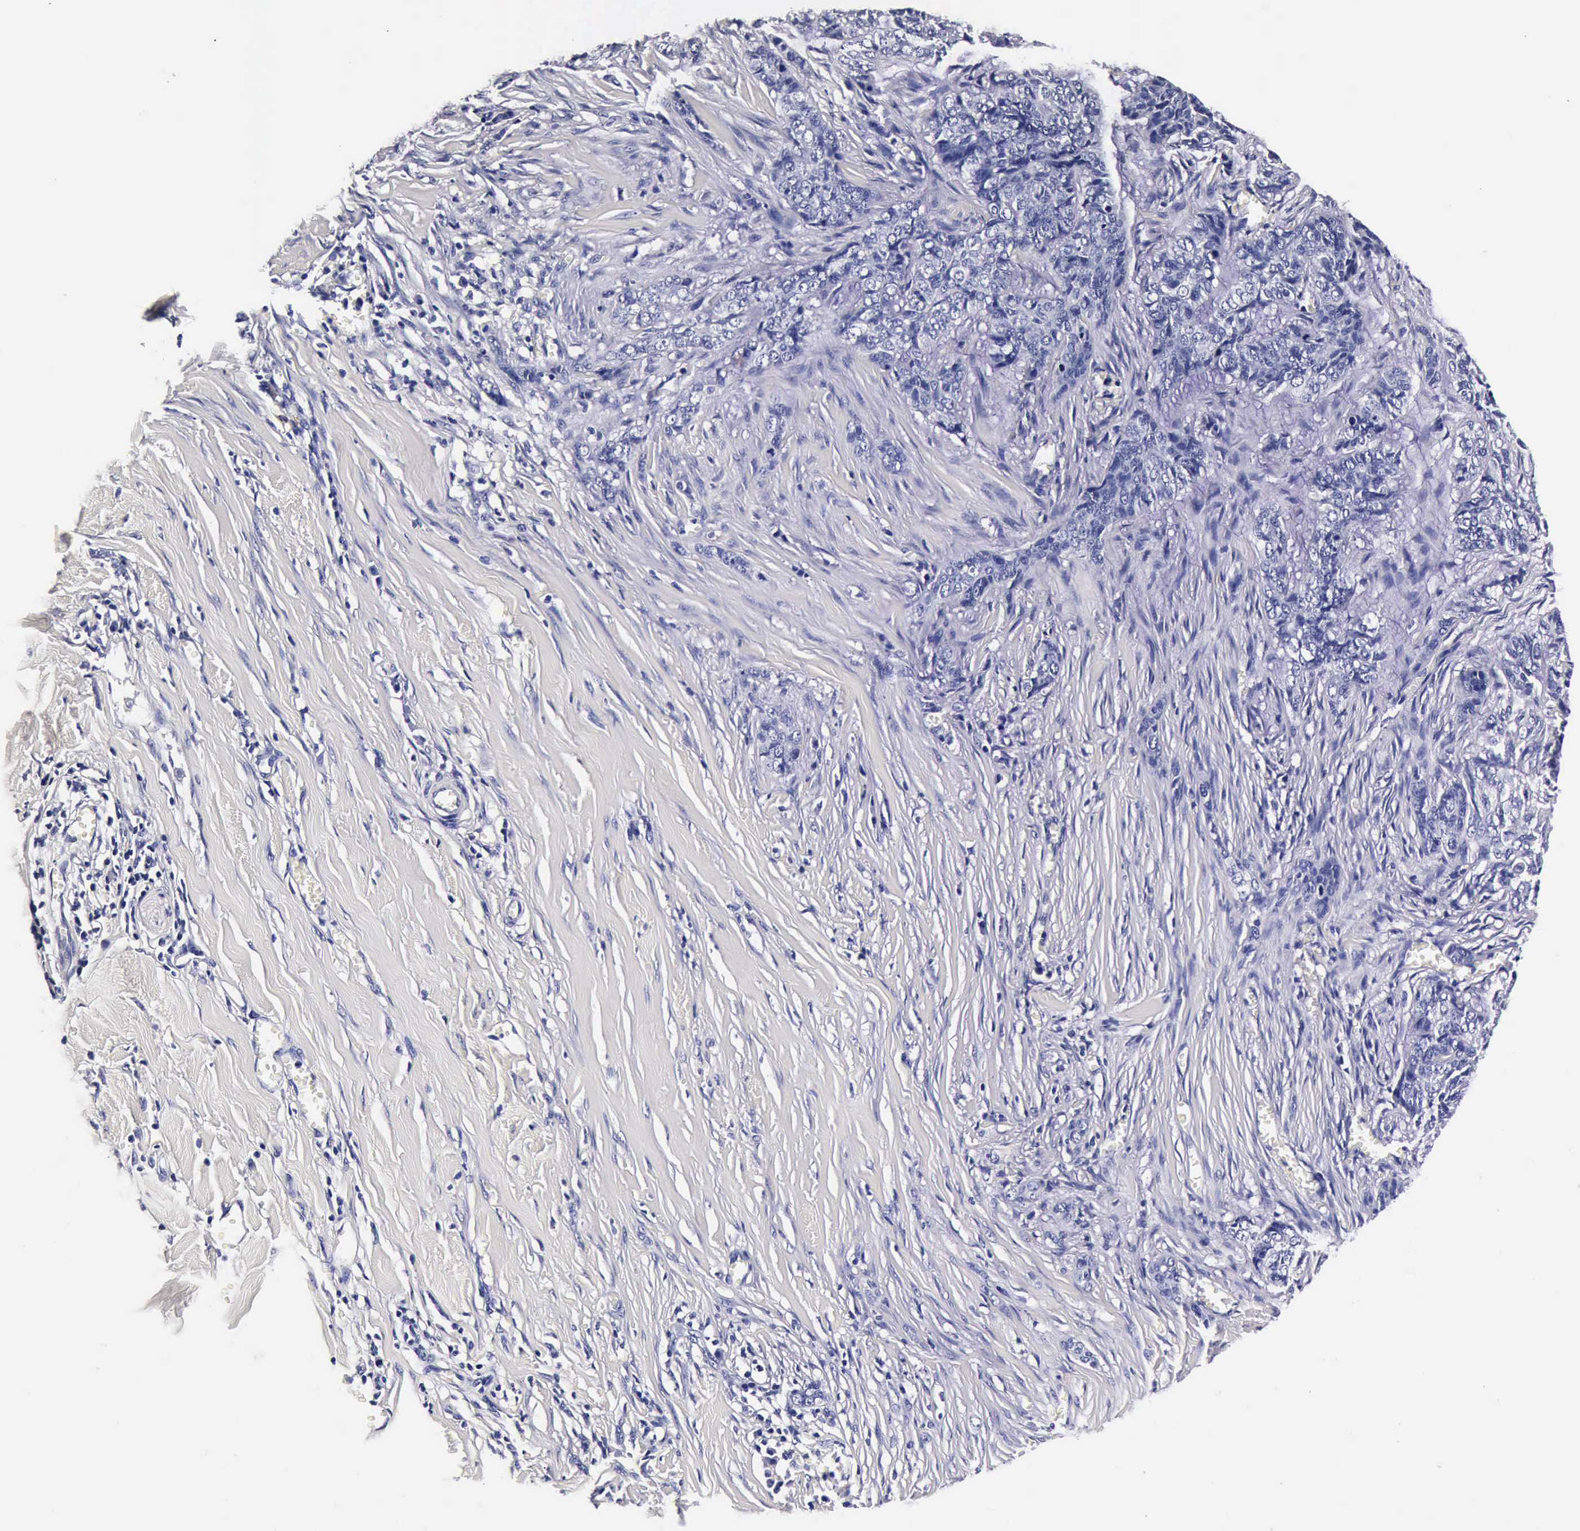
{"staining": {"intensity": "negative", "quantity": "none", "location": "none"}, "tissue": "skin cancer", "cell_type": "Tumor cells", "image_type": "cancer", "snomed": [{"axis": "morphology", "description": "Normal tissue, NOS"}, {"axis": "morphology", "description": "Basal cell carcinoma"}, {"axis": "topography", "description": "Skin"}], "caption": "Tumor cells are negative for brown protein staining in basal cell carcinoma (skin).", "gene": "IAPP", "patient": {"sex": "female", "age": 65}}